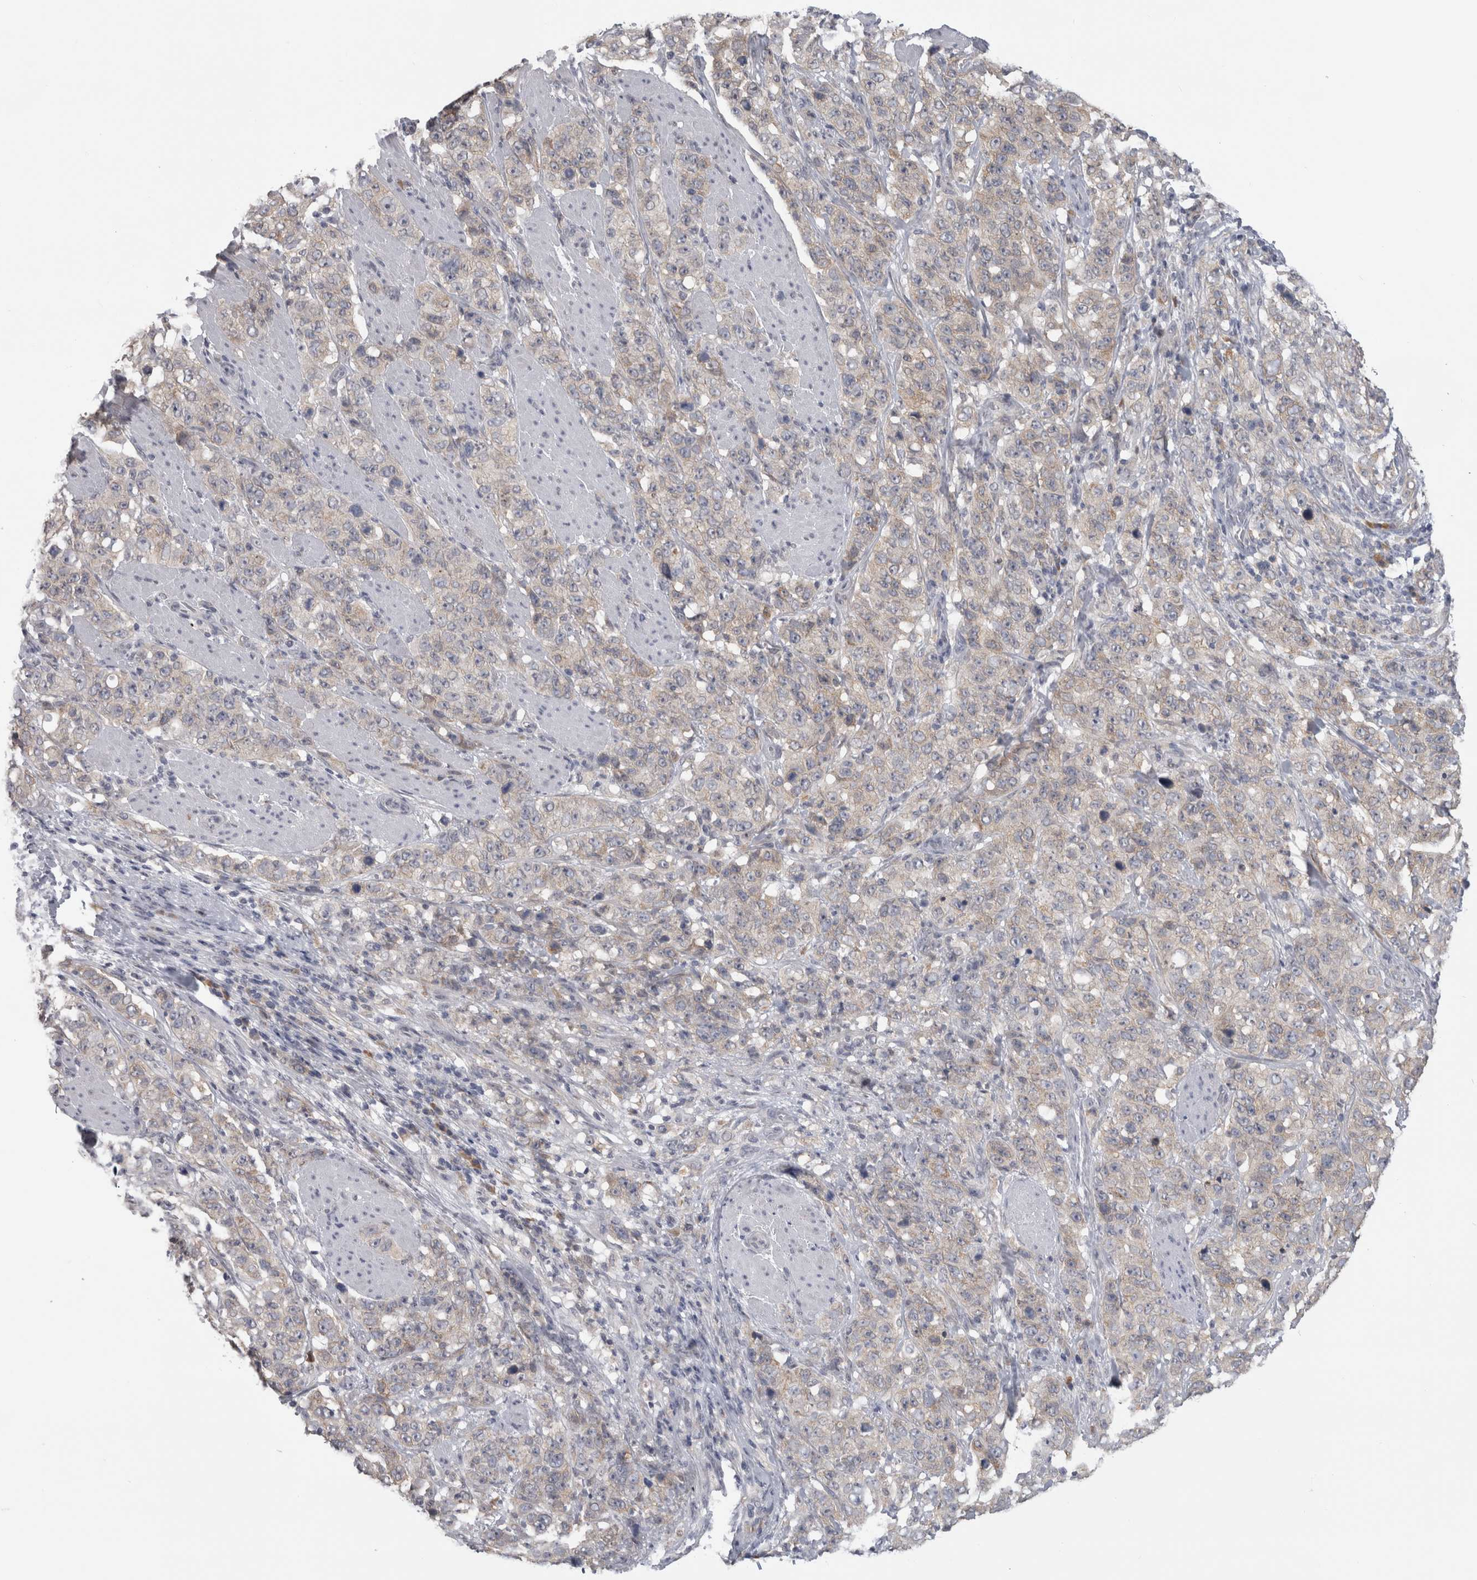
{"staining": {"intensity": "weak", "quantity": "25%-75%", "location": "cytoplasmic/membranous"}, "tissue": "stomach cancer", "cell_type": "Tumor cells", "image_type": "cancer", "snomed": [{"axis": "morphology", "description": "Adenocarcinoma, NOS"}, {"axis": "topography", "description": "Stomach"}], "caption": "Stomach cancer (adenocarcinoma) was stained to show a protein in brown. There is low levels of weak cytoplasmic/membranous expression in about 25%-75% of tumor cells.", "gene": "TMEM242", "patient": {"sex": "male", "age": 48}}